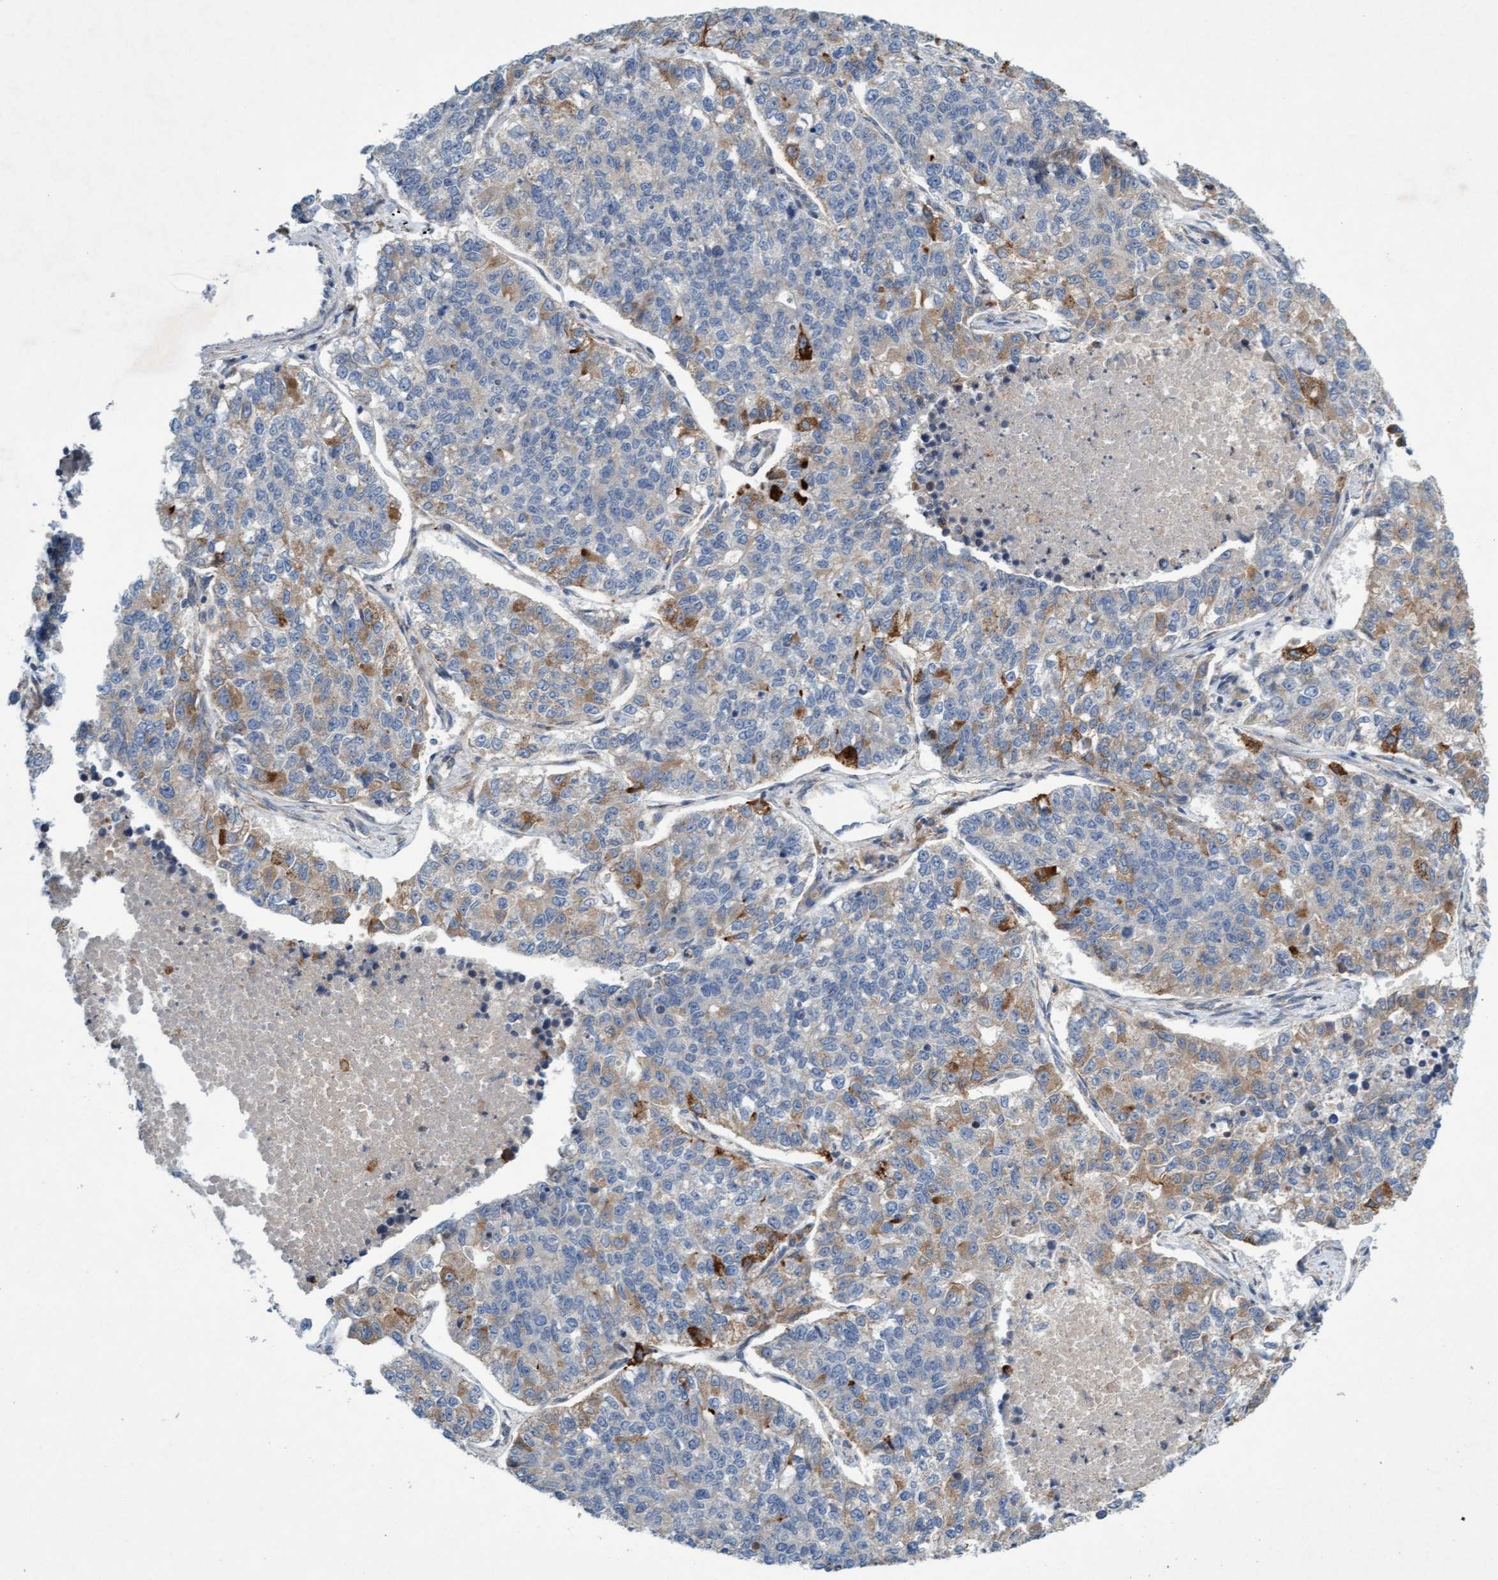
{"staining": {"intensity": "moderate", "quantity": "<25%", "location": "cytoplasmic/membranous"}, "tissue": "lung cancer", "cell_type": "Tumor cells", "image_type": "cancer", "snomed": [{"axis": "morphology", "description": "Adenocarcinoma, NOS"}, {"axis": "topography", "description": "Lung"}], "caption": "Protein staining of lung cancer tissue reveals moderate cytoplasmic/membranous positivity in approximately <25% of tumor cells. The staining is performed using DAB (3,3'-diaminobenzidine) brown chromogen to label protein expression. The nuclei are counter-stained blue using hematoxylin.", "gene": "DDHD2", "patient": {"sex": "male", "age": 49}}